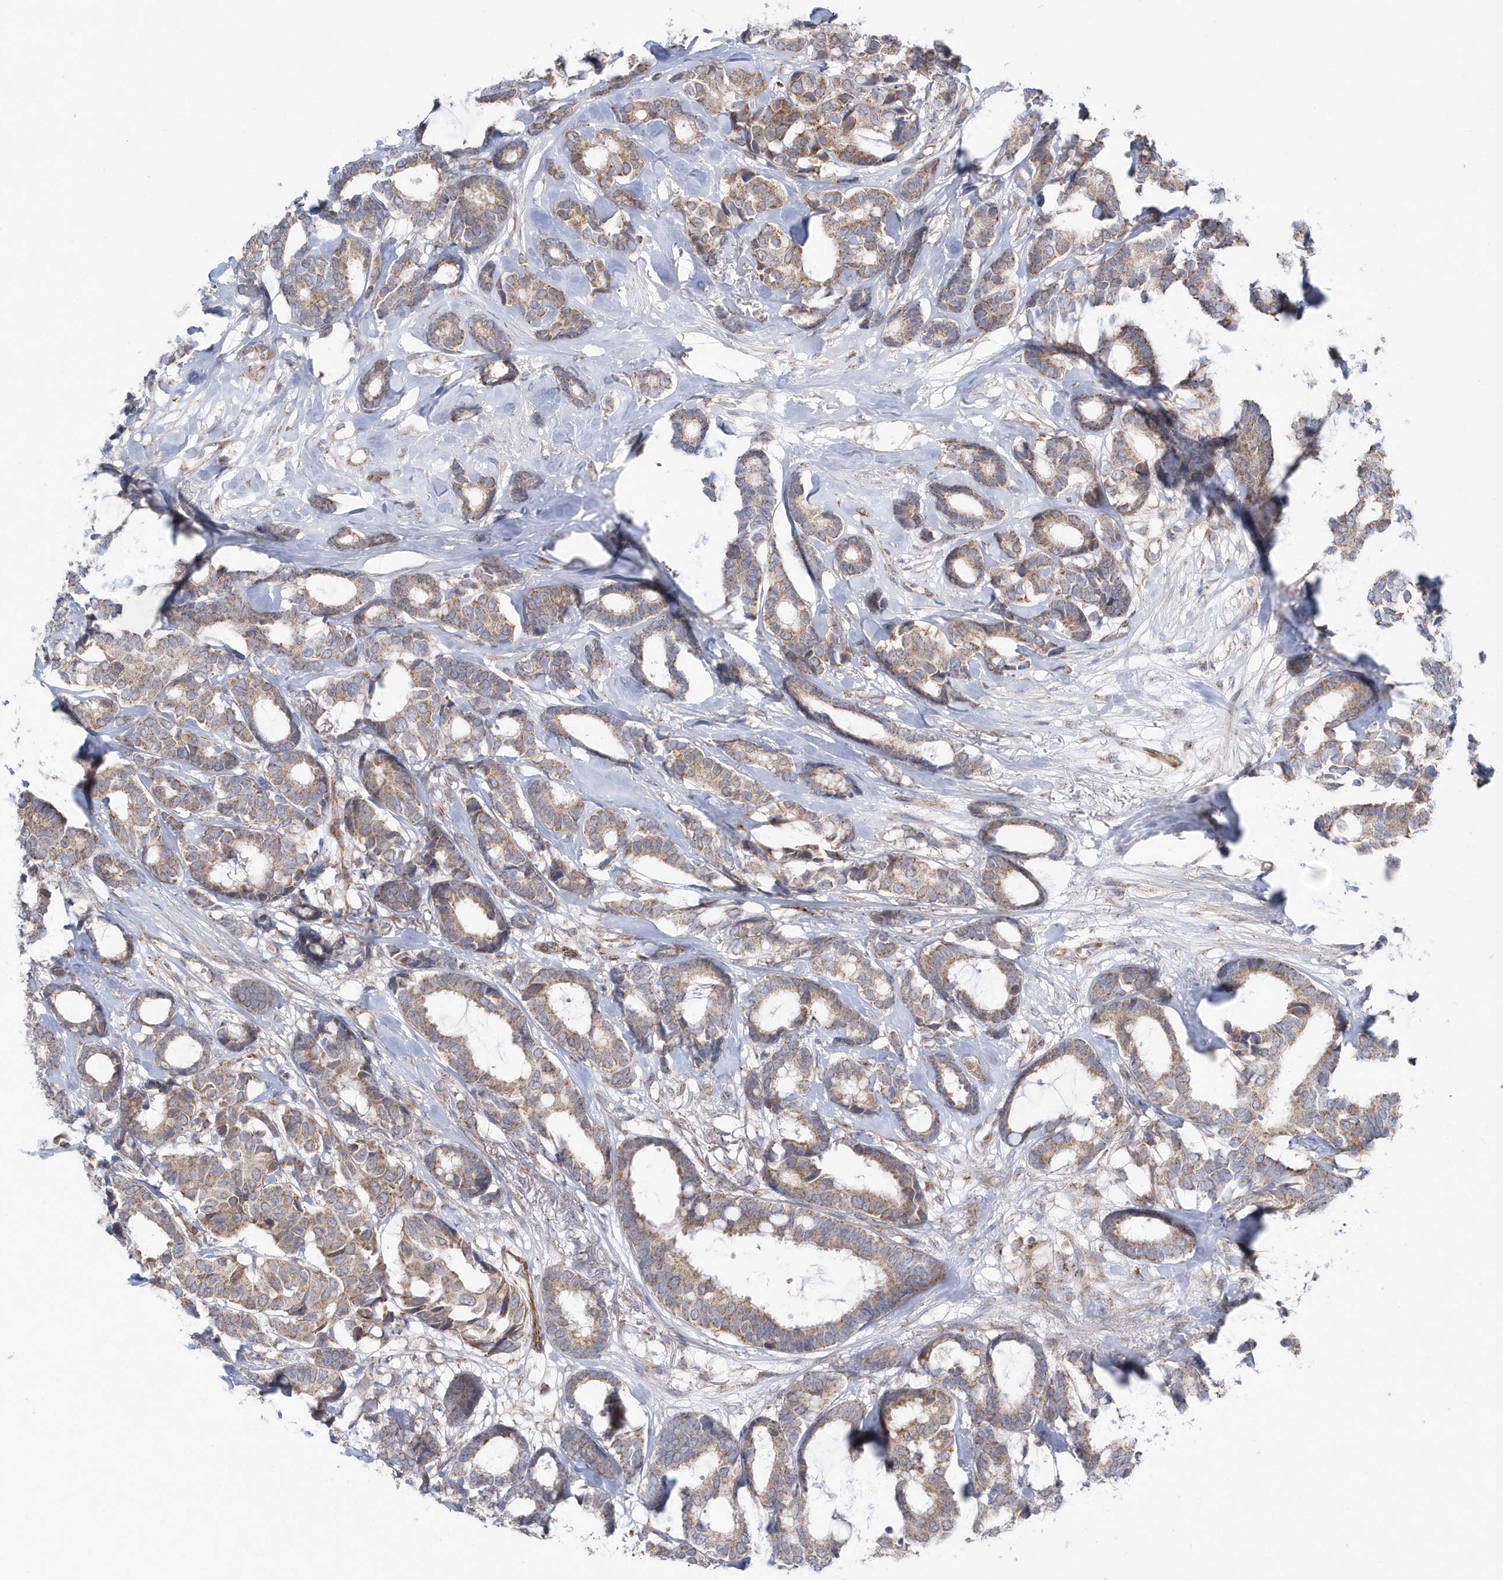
{"staining": {"intensity": "weak", "quantity": ">75%", "location": "cytoplasmic/membranous"}, "tissue": "breast cancer", "cell_type": "Tumor cells", "image_type": "cancer", "snomed": [{"axis": "morphology", "description": "Duct carcinoma"}, {"axis": "topography", "description": "Breast"}], "caption": "Breast intraductal carcinoma was stained to show a protein in brown. There is low levels of weak cytoplasmic/membranous positivity in approximately >75% of tumor cells. (IHC, brightfield microscopy, high magnification).", "gene": "OPA1", "patient": {"sex": "female", "age": 87}}